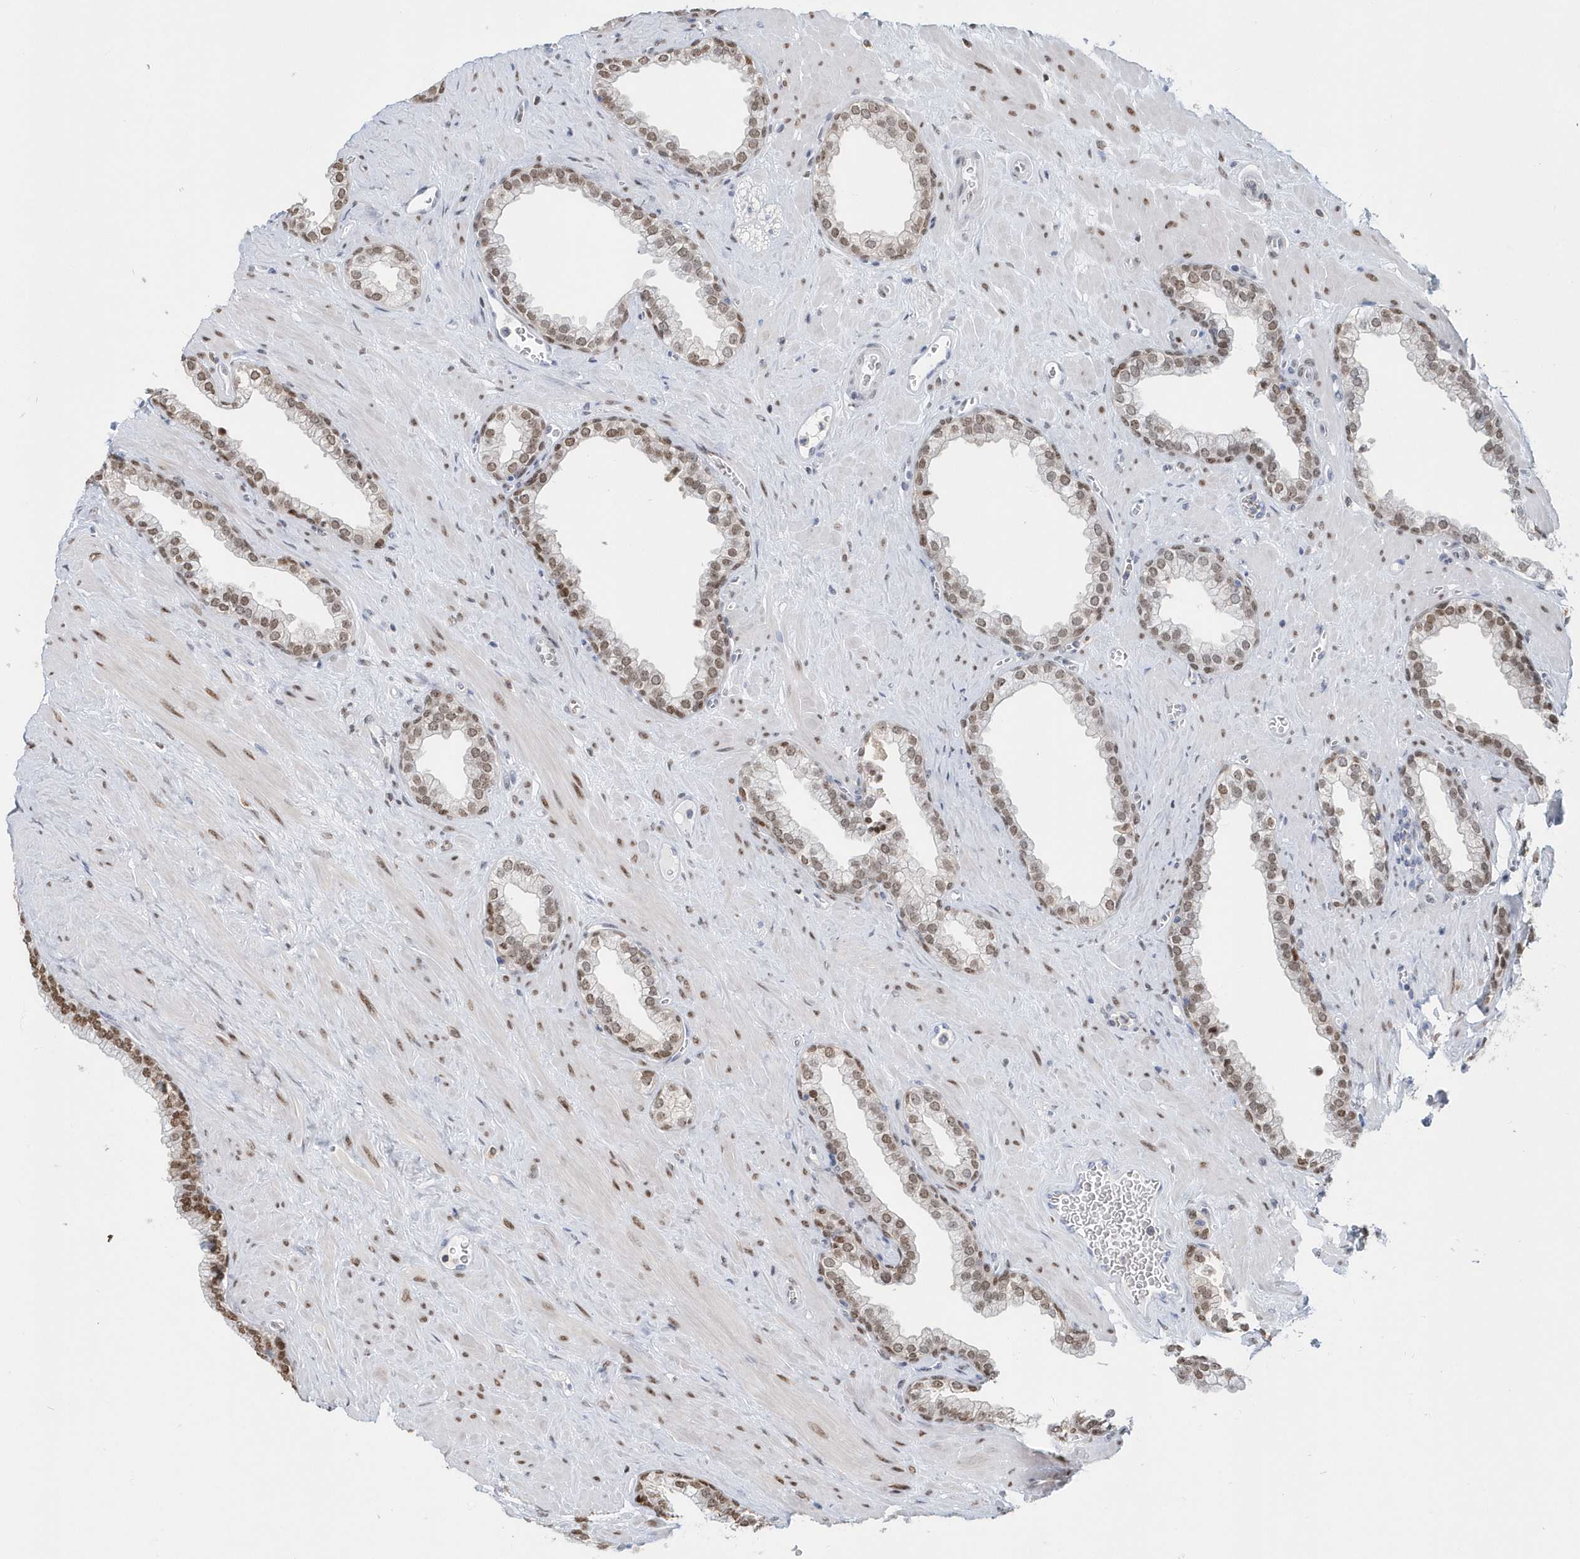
{"staining": {"intensity": "moderate", "quantity": "25%-75%", "location": "nuclear"}, "tissue": "prostate", "cell_type": "Glandular cells", "image_type": "normal", "snomed": [{"axis": "morphology", "description": "Normal tissue, NOS"}, {"axis": "morphology", "description": "Urothelial carcinoma, Low grade"}, {"axis": "topography", "description": "Urinary bladder"}, {"axis": "topography", "description": "Prostate"}], "caption": "Protein expression by IHC shows moderate nuclear positivity in about 25%-75% of glandular cells in unremarkable prostate. (Stains: DAB in brown, nuclei in blue, Microscopy: brightfield microscopy at high magnification).", "gene": "MACROH2A2", "patient": {"sex": "male", "age": 60}}